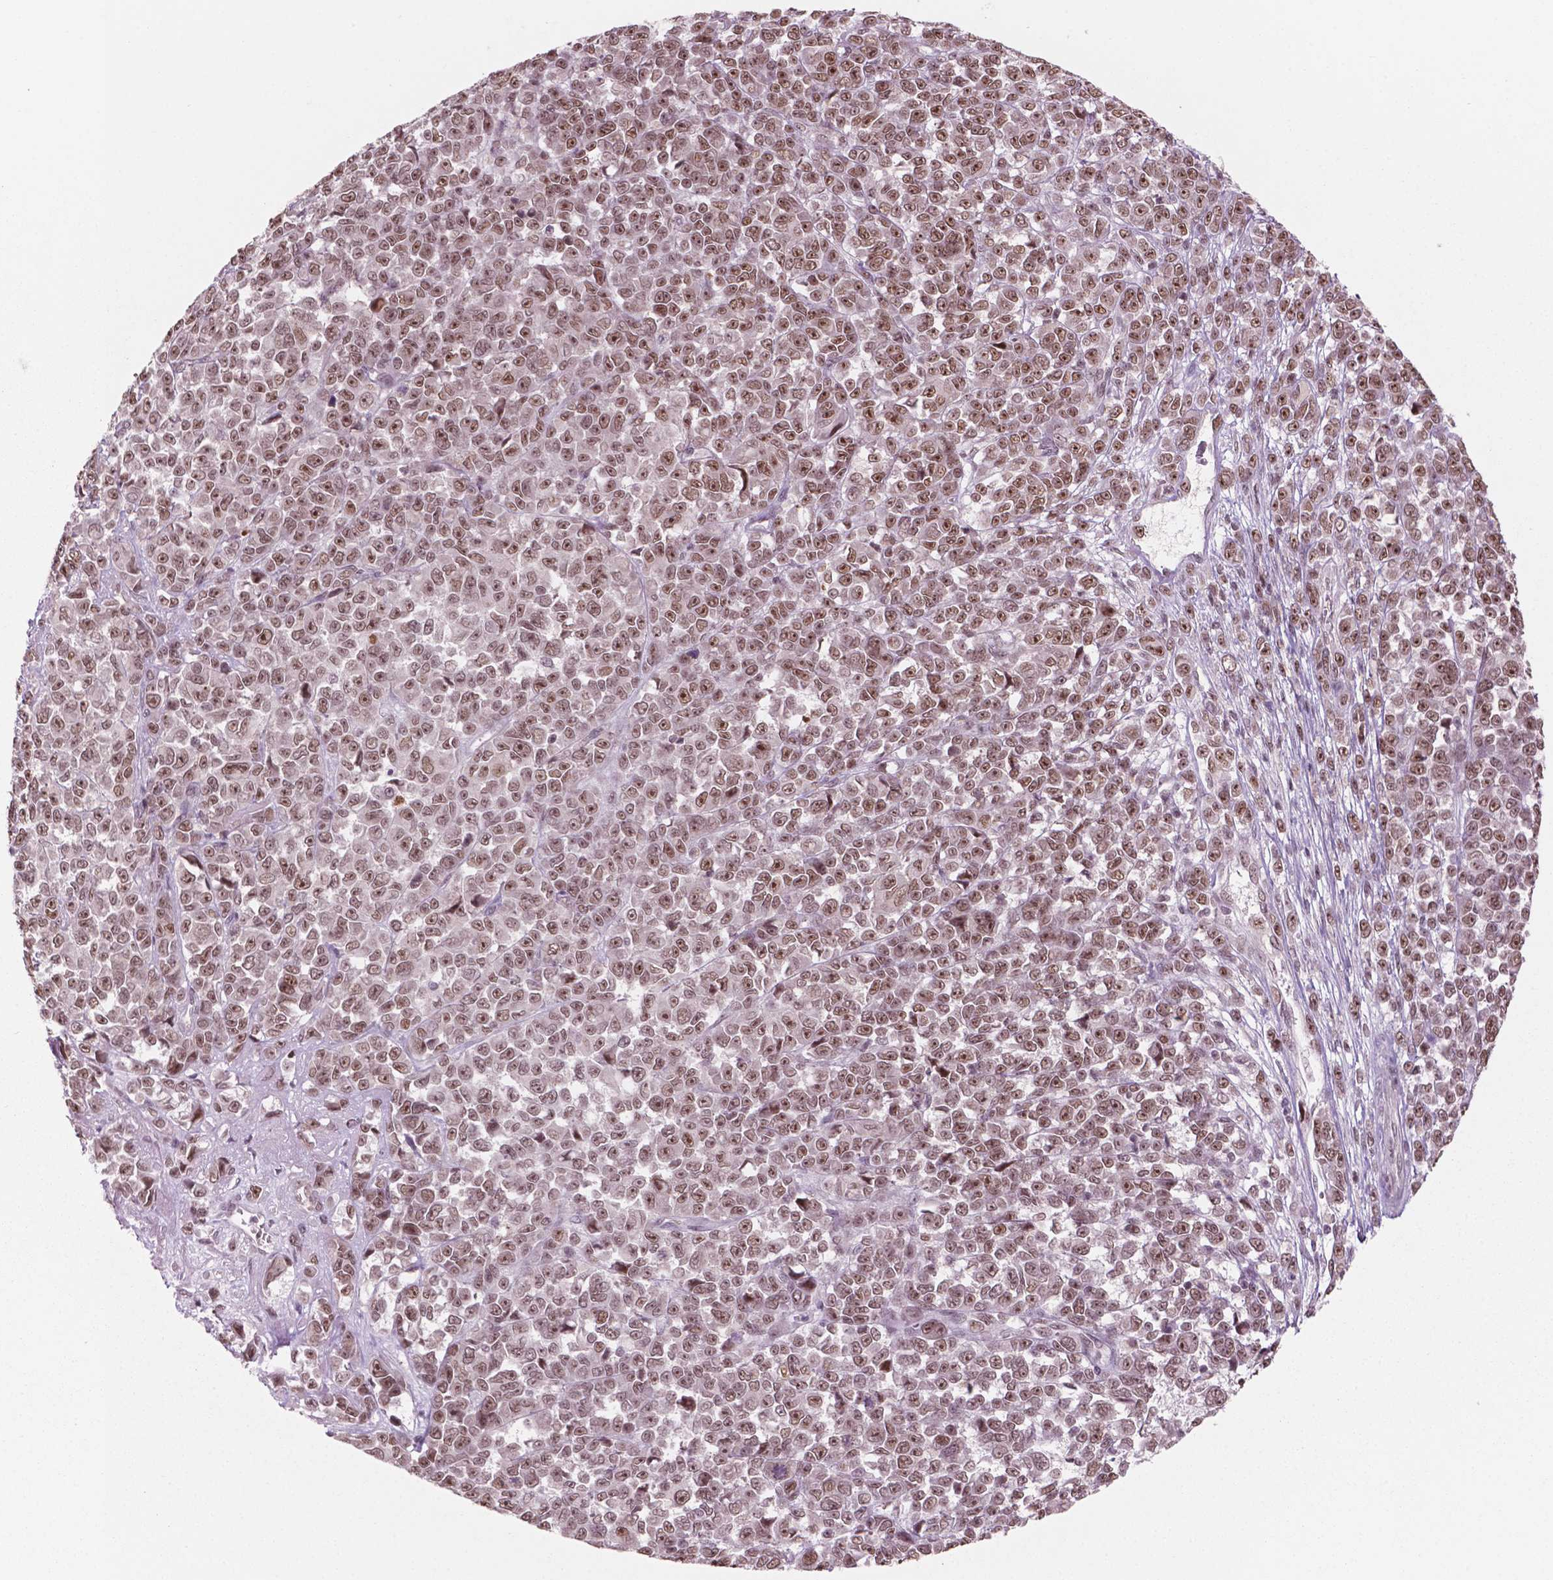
{"staining": {"intensity": "moderate", "quantity": ">75%", "location": "nuclear"}, "tissue": "melanoma", "cell_type": "Tumor cells", "image_type": "cancer", "snomed": [{"axis": "morphology", "description": "Malignant melanoma, NOS"}, {"axis": "topography", "description": "Skin"}], "caption": "Immunohistochemistry of human melanoma exhibits medium levels of moderate nuclear staining in about >75% of tumor cells. (IHC, brightfield microscopy, high magnification).", "gene": "POLR2E", "patient": {"sex": "female", "age": 95}}